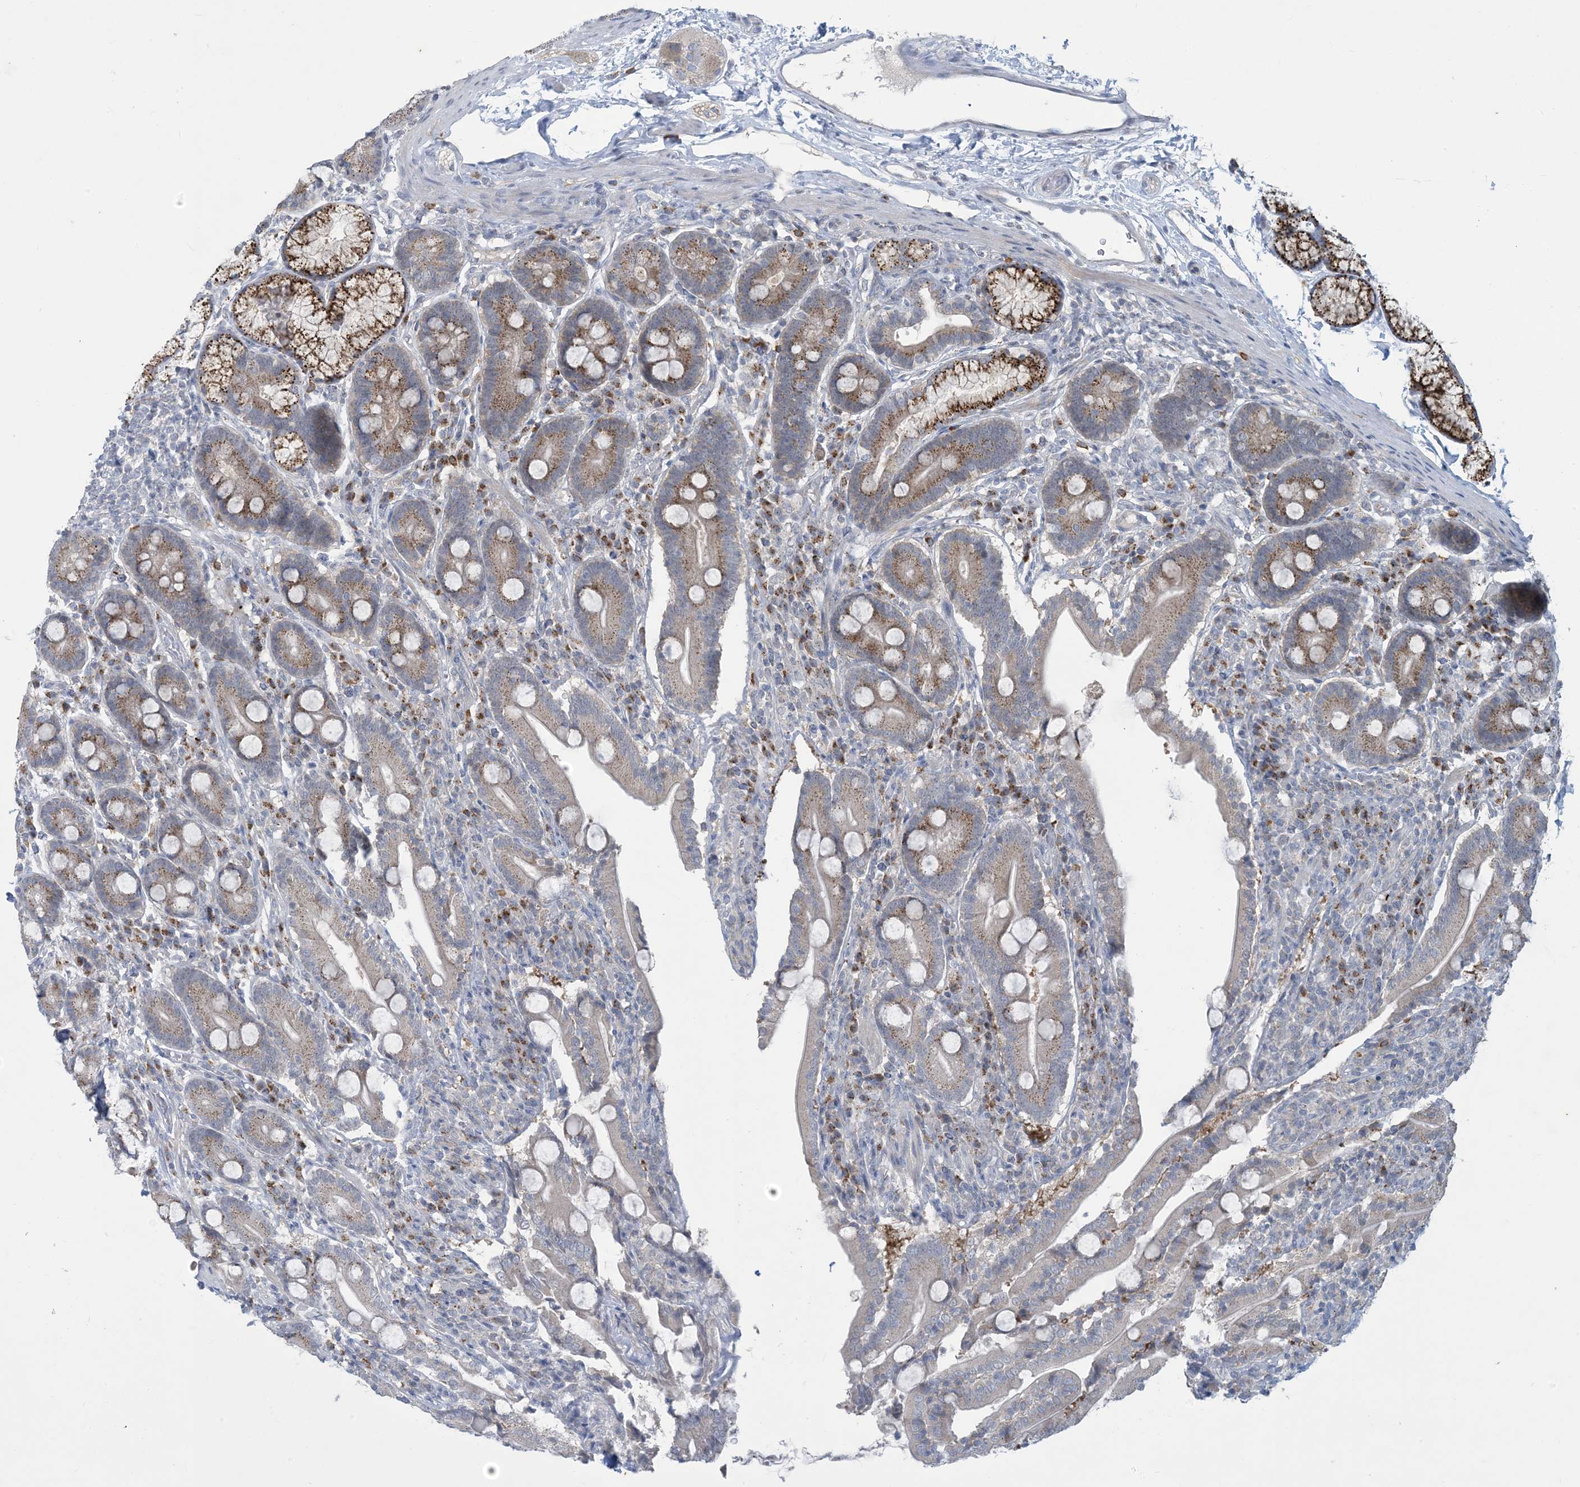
{"staining": {"intensity": "moderate", "quantity": ">75%", "location": "cytoplasmic/membranous"}, "tissue": "duodenum", "cell_type": "Glandular cells", "image_type": "normal", "snomed": [{"axis": "morphology", "description": "Normal tissue, NOS"}, {"axis": "topography", "description": "Duodenum"}], "caption": "Immunohistochemistry (IHC) image of unremarkable duodenum: human duodenum stained using IHC displays medium levels of moderate protein expression localized specifically in the cytoplasmic/membranous of glandular cells, appearing as a cytoplasmic/membranous brown color.", "gene": "CCDC14", "patient": {"sex": "male", "age": 35}}